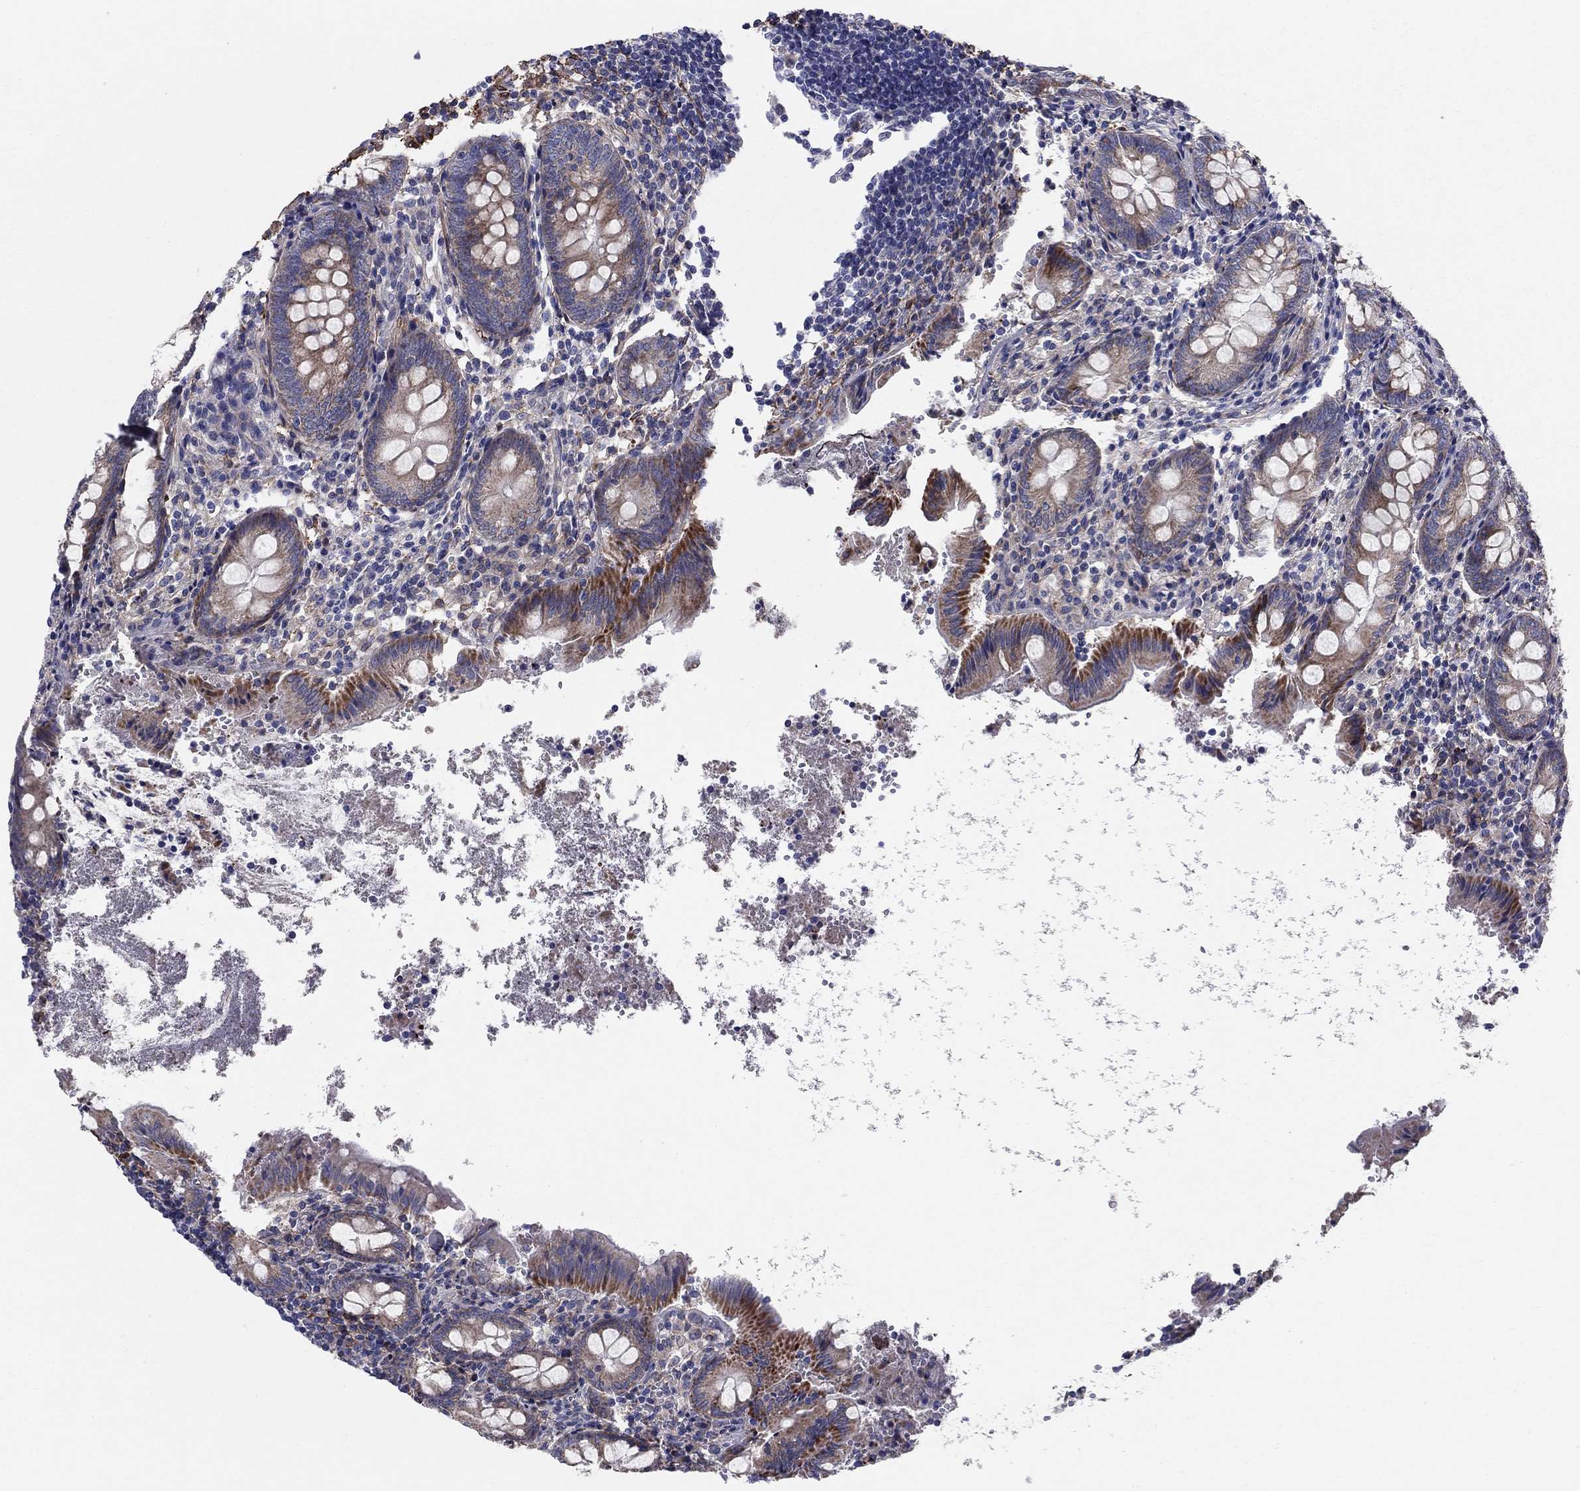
{"staining": {"intensity": "moderate", "quantity": "<25%", "location": "cytoplasmic/membranous"}, "tissue": "appendix", "cell_type": "Glandular cells", "image_type": "normal", "snomed": [{"axis": "morphology", "description": "Normal tissue, NOS"}, {"axis": "topography", "description": "Appendix"}], "caption": "Glandular cells exhibit low levels of moderate cytoplasmic/membranous staining in approximately <25% of cells in benign human appendix. (Brightfield microscopy of DAB IHC at high magnification).", "gene": "EMP2", "patient": {"sex": "female", "age": 23}}